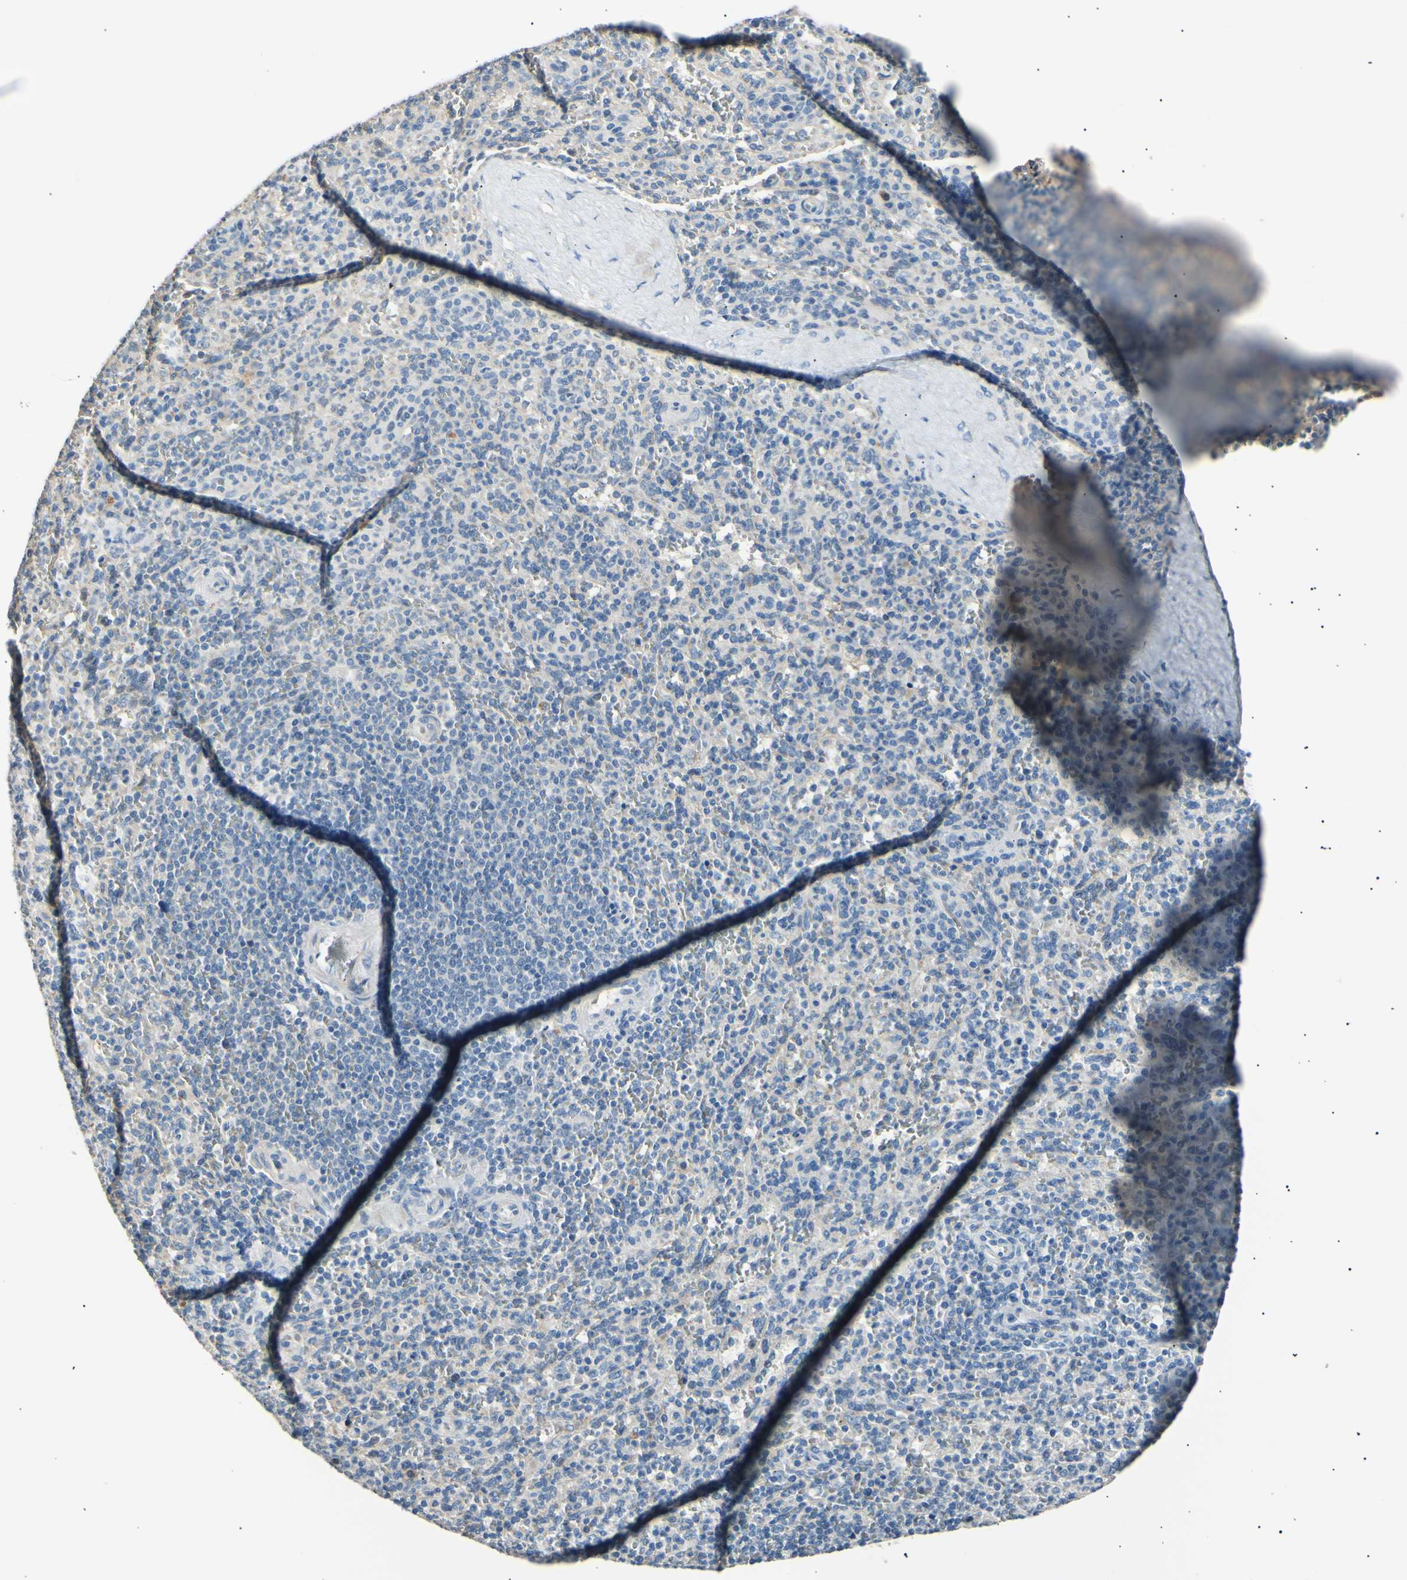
{"staining": {"intensity": "negative", "quantity": "none", "location": "none"}, "tissue": "spleen", "cell_type": "Cells in red pulp", "image_type": "normal", "snomed": [{"axis": "morphology", "description": "Normal tissue, NOS"}, {"axis": "topography", "description": "Spleen"}], "caption": "A high-resolution photomicrograph shows immunohistochemistry (IHC) staining of benign spleen, which exhibits no significant positivity in cells in red pulp.", "gene": "LDLR", "patient": {"sex": "male", "age": 36}}